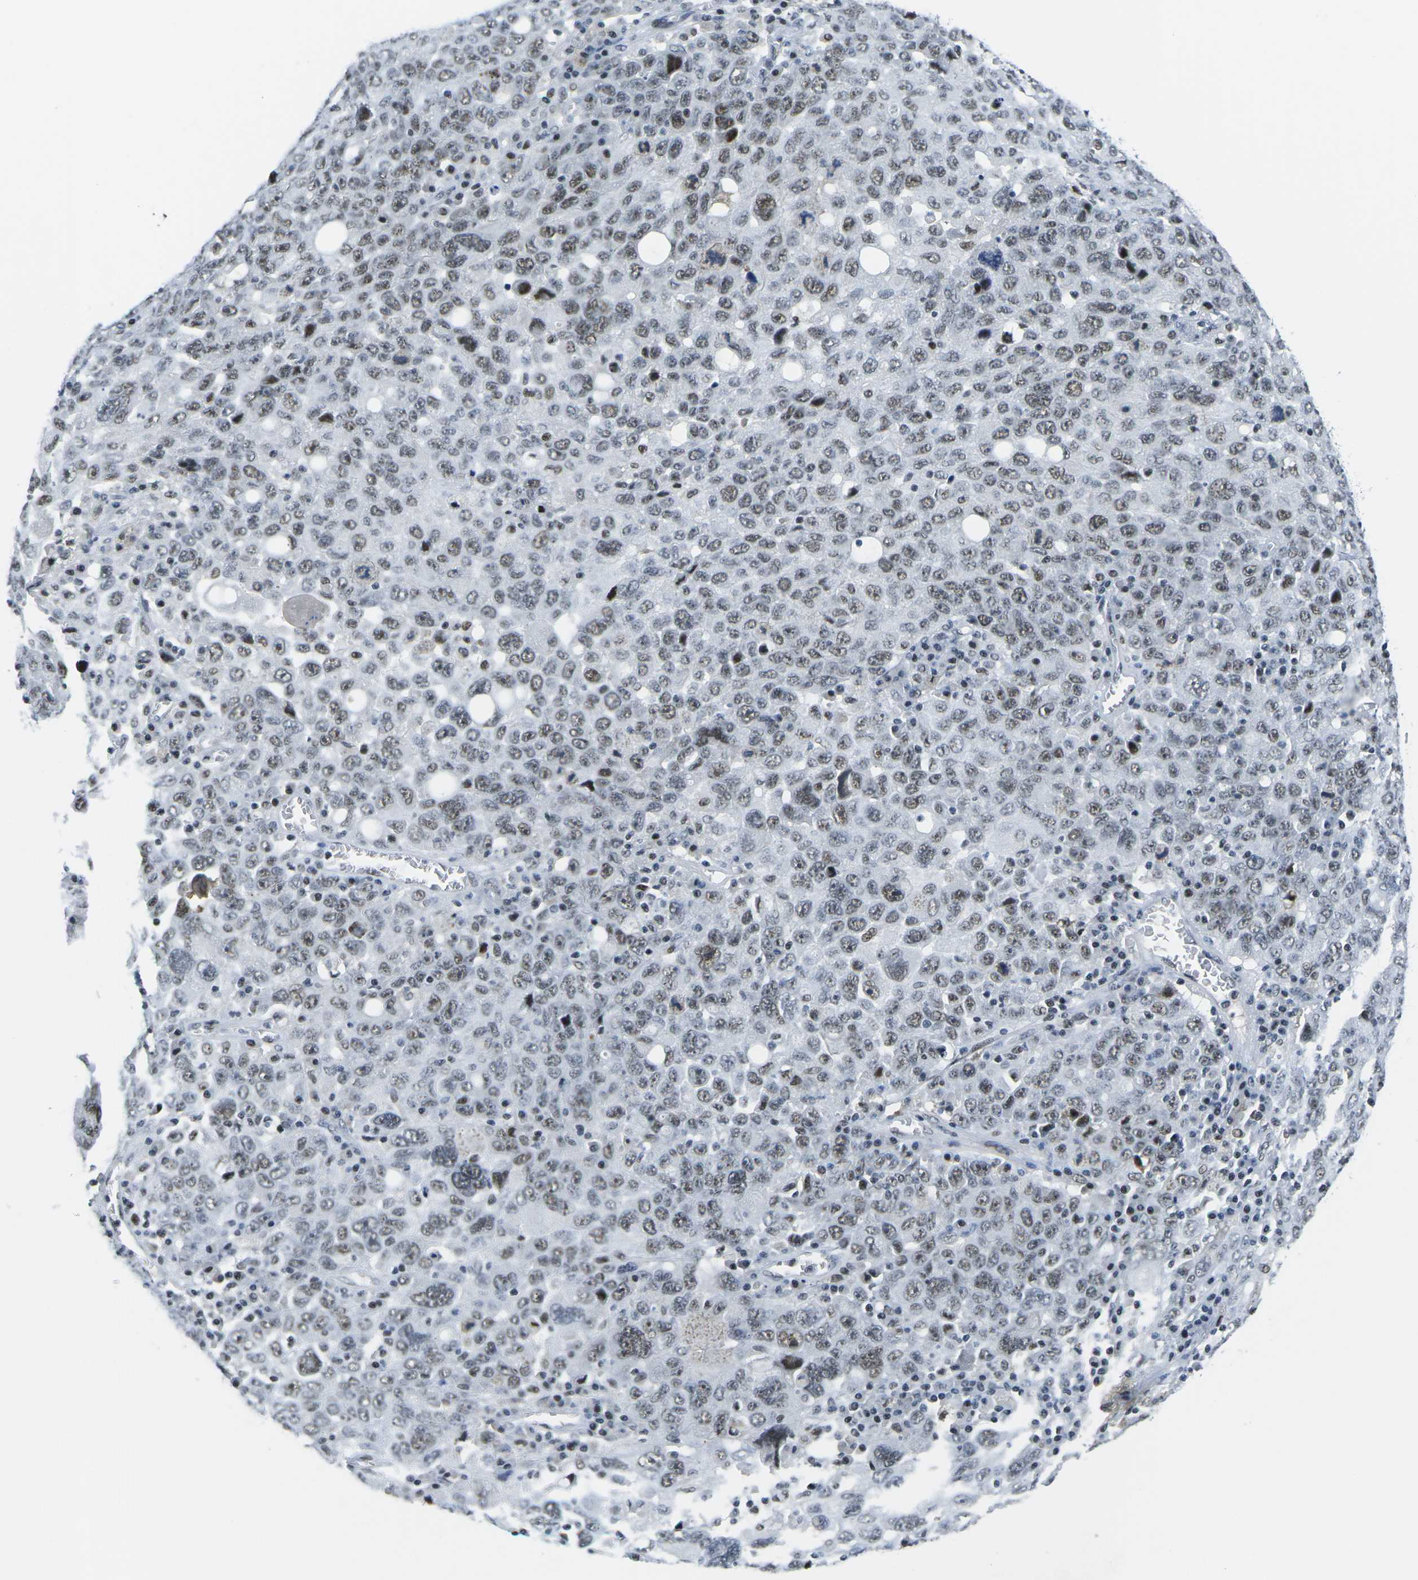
{"staining": {"intensity": "weak", "quantity": "25%-75%", "location": "nuclear"}, "tissue": "ovarian cancer", "cell_type": "Tumor cells", "image_type": "cancer", "snomed": [{"axis": "morphology", "description": "Carcinoma, endometroid"}, {"axis": "topography", "description": "Ovary"}], "caption": "Brown immunohistochemical staining in ovarian cancer (endometroid carcinoma) demonstrates weak nuclear staining in approximately 25%-75% of tumor cells.", "gene": "PRPF8", "patient": {"sex": "female", "age": 62}}